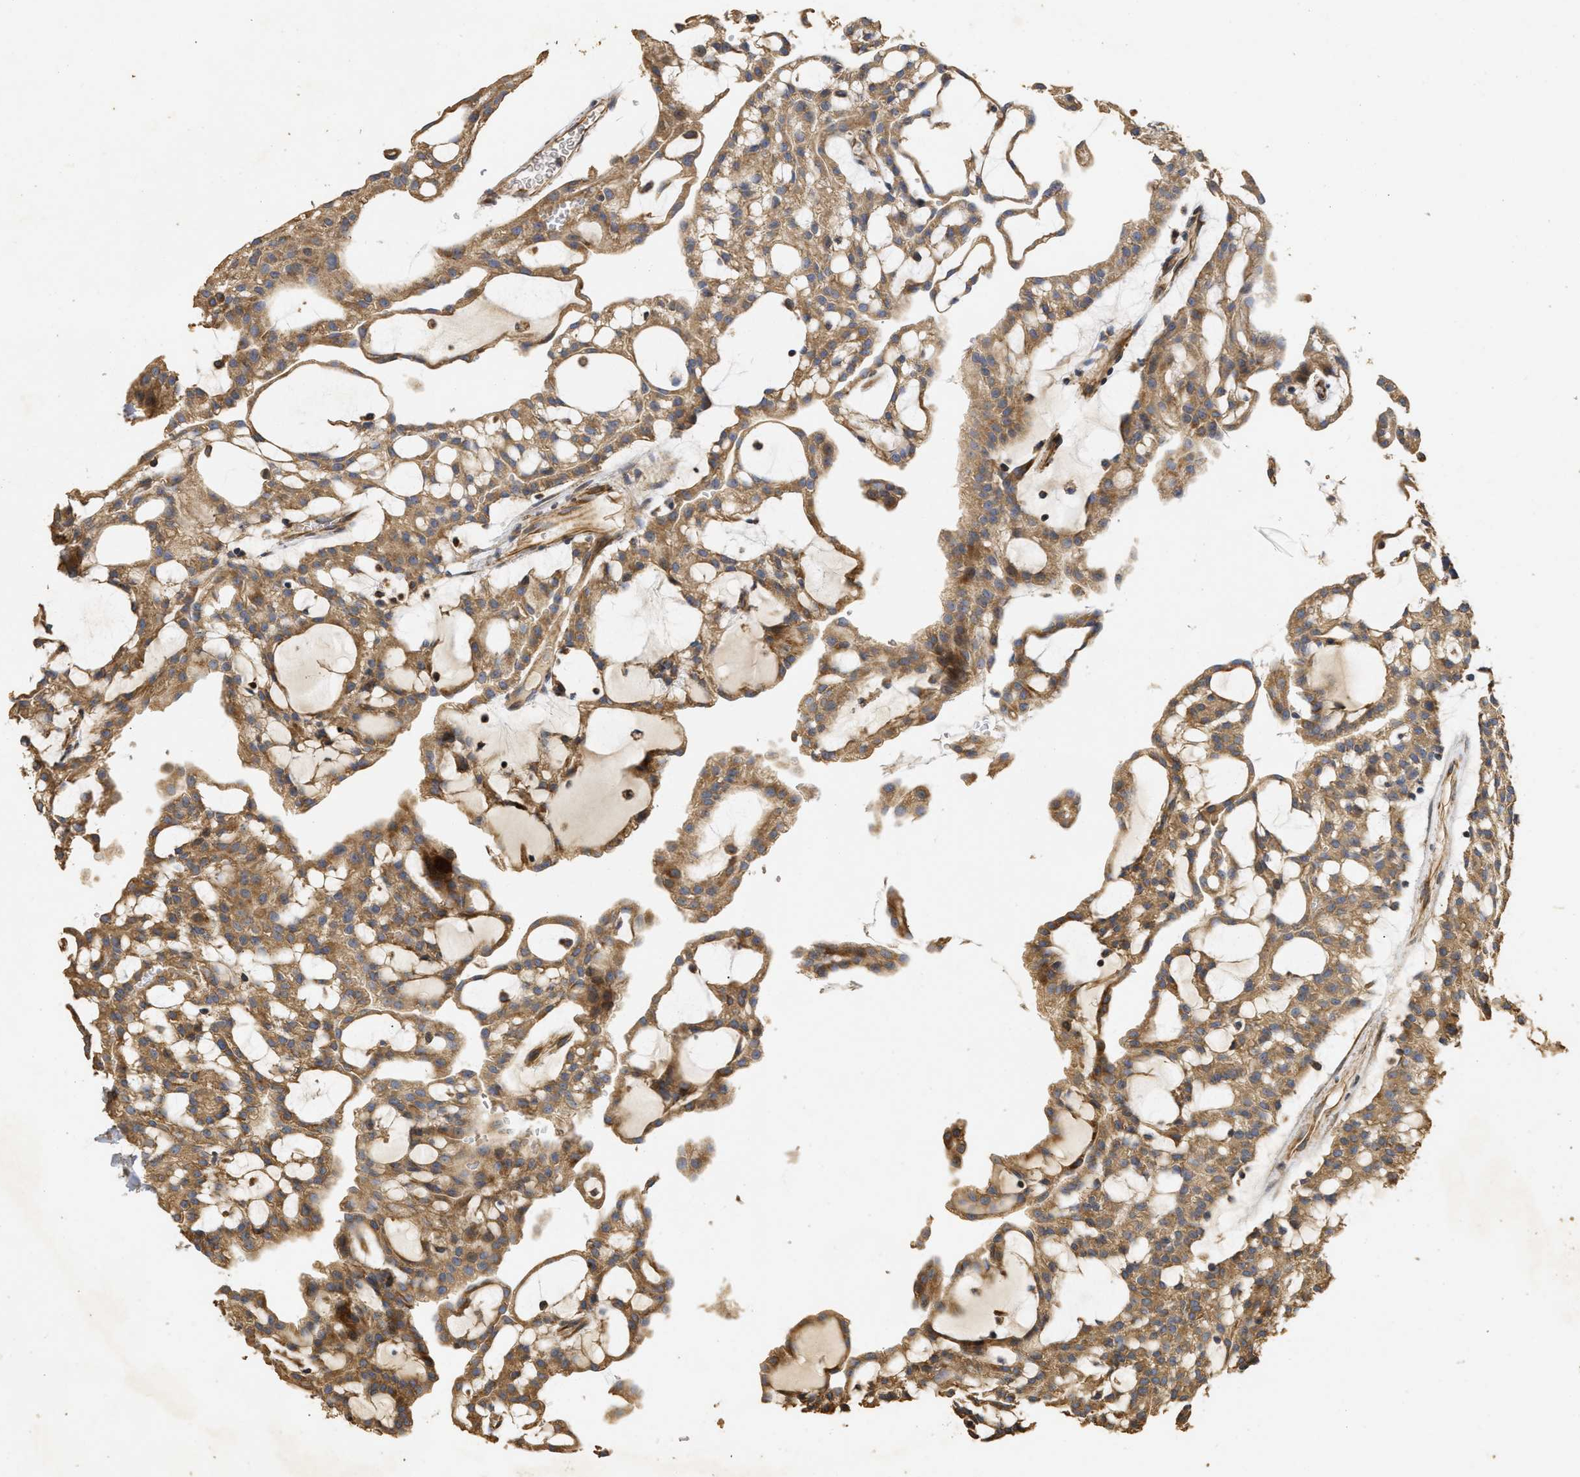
{"staining": {"intensity": "moderate", "quantity": ">75%", "location": "cytoplasmic/membranous"}, "tissue": "renal cancer", "cell_type": "Tumor cells", "image_type": "cancer", "snomed": [{"axis": "morphology", "description": "Adenocarcinoma, NOS"}, {"axis": "topography", "description": "Kidney"}], "caption": "DAB (3,3'-diaminobenzidine) immunohistochemical staining of renal cancer (adenocarcinoma) reveals moderate cytoplasmic/membranous protein staining in about >75% of tumor cells. Nuclei are stained in blue.", "gene": "NAV1", "patient": {"sex": "male", "age": 63}}